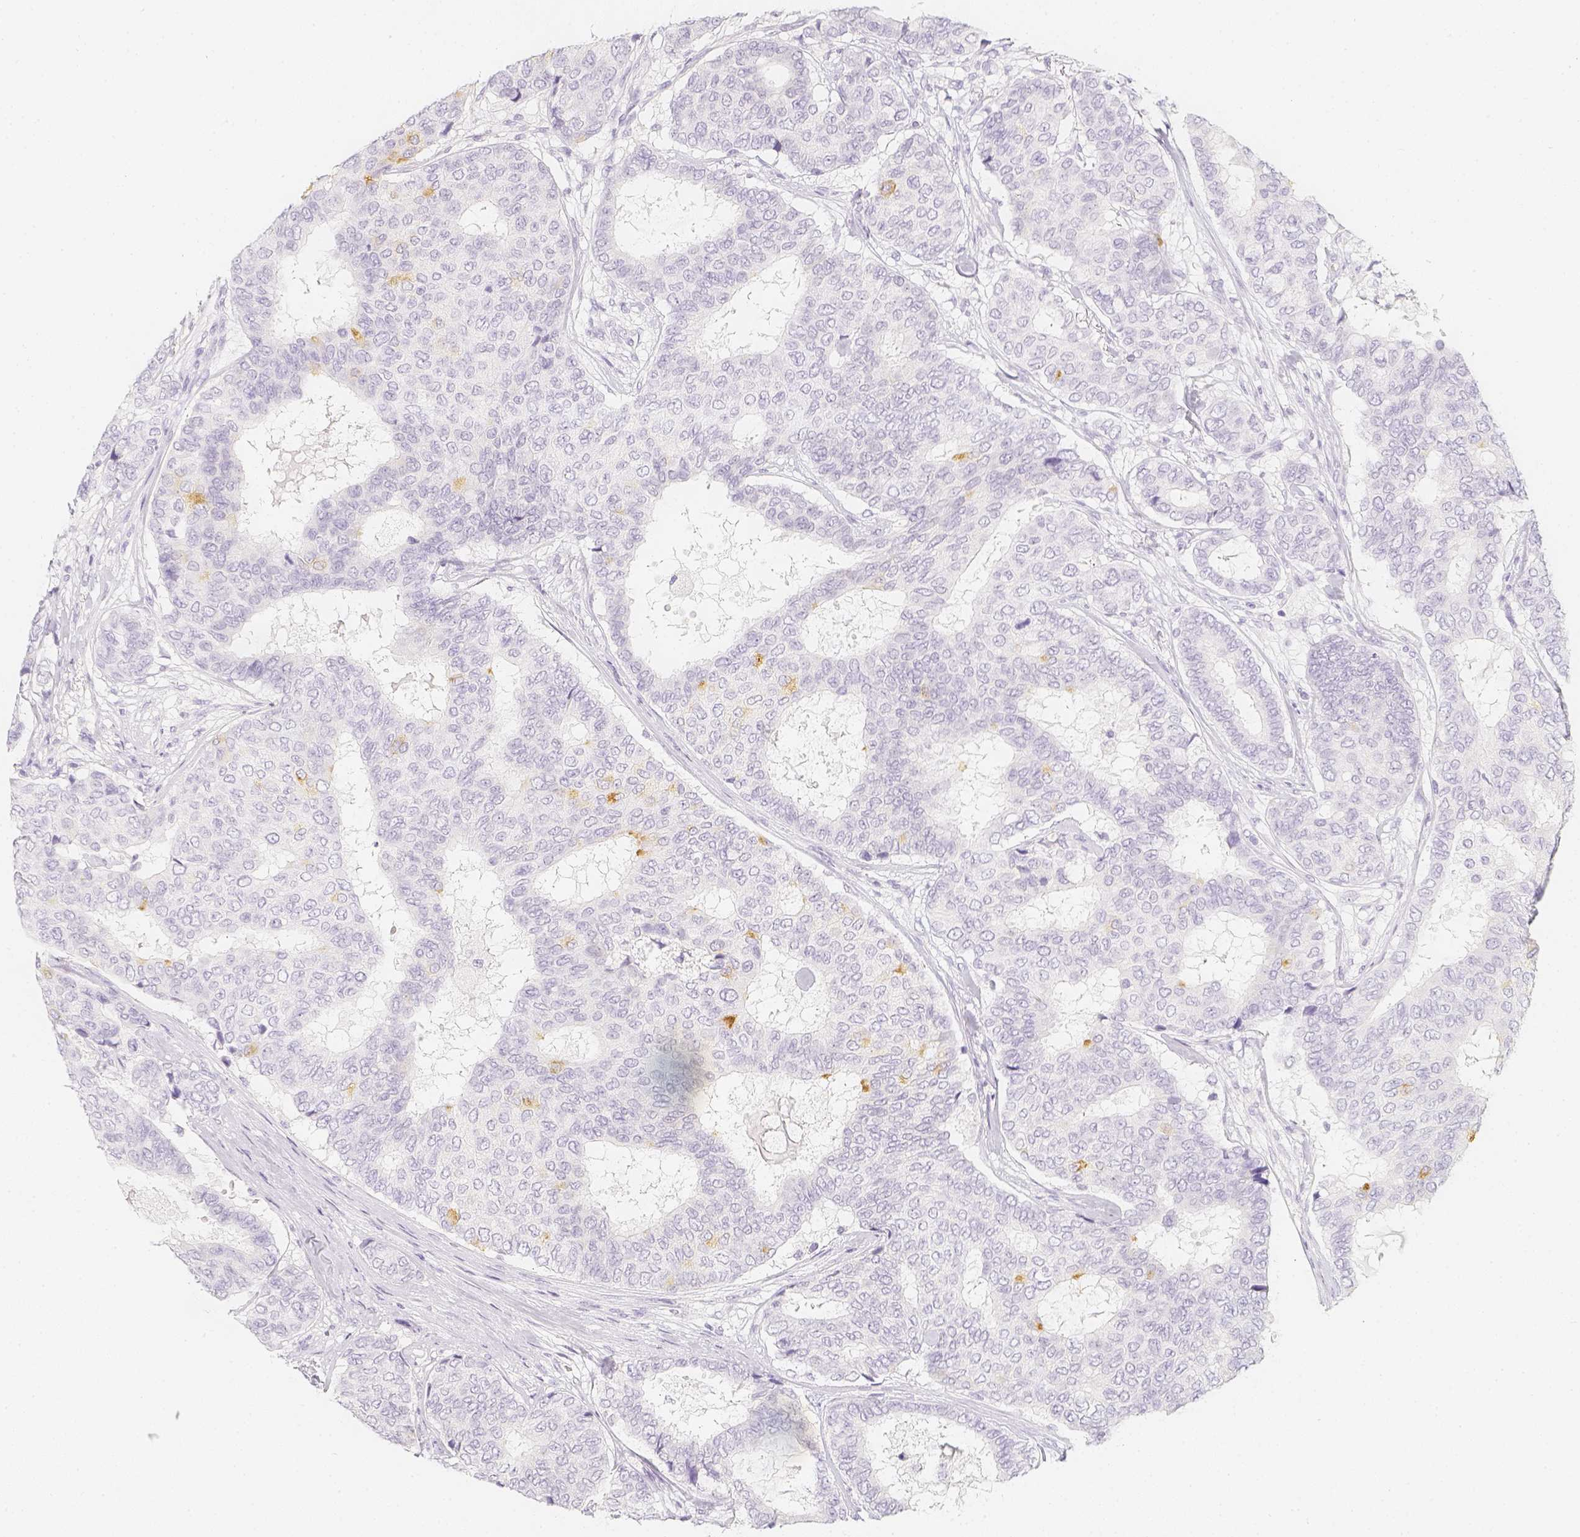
{"staining": {"intensity": "moderate", "quantity": "<25%", "location": "cytoplasmic/membranous"}, "tissue": "breast cancer", "cell_type": "Tumor cells", "image_type": "cancer", "snomed": [{"axis": "morphology", "description": "Duct carcinoma"}, {"axis": "topography", "description": "Breast"}], "caption": "Breast cancer was stained to show a protein in brown. There is low levels of moderate cytoplasmic/membranous expression in about <25% of tumor cells.", "gene": "SLC18A1", "patient": {"sex": "female", "age": 75}}